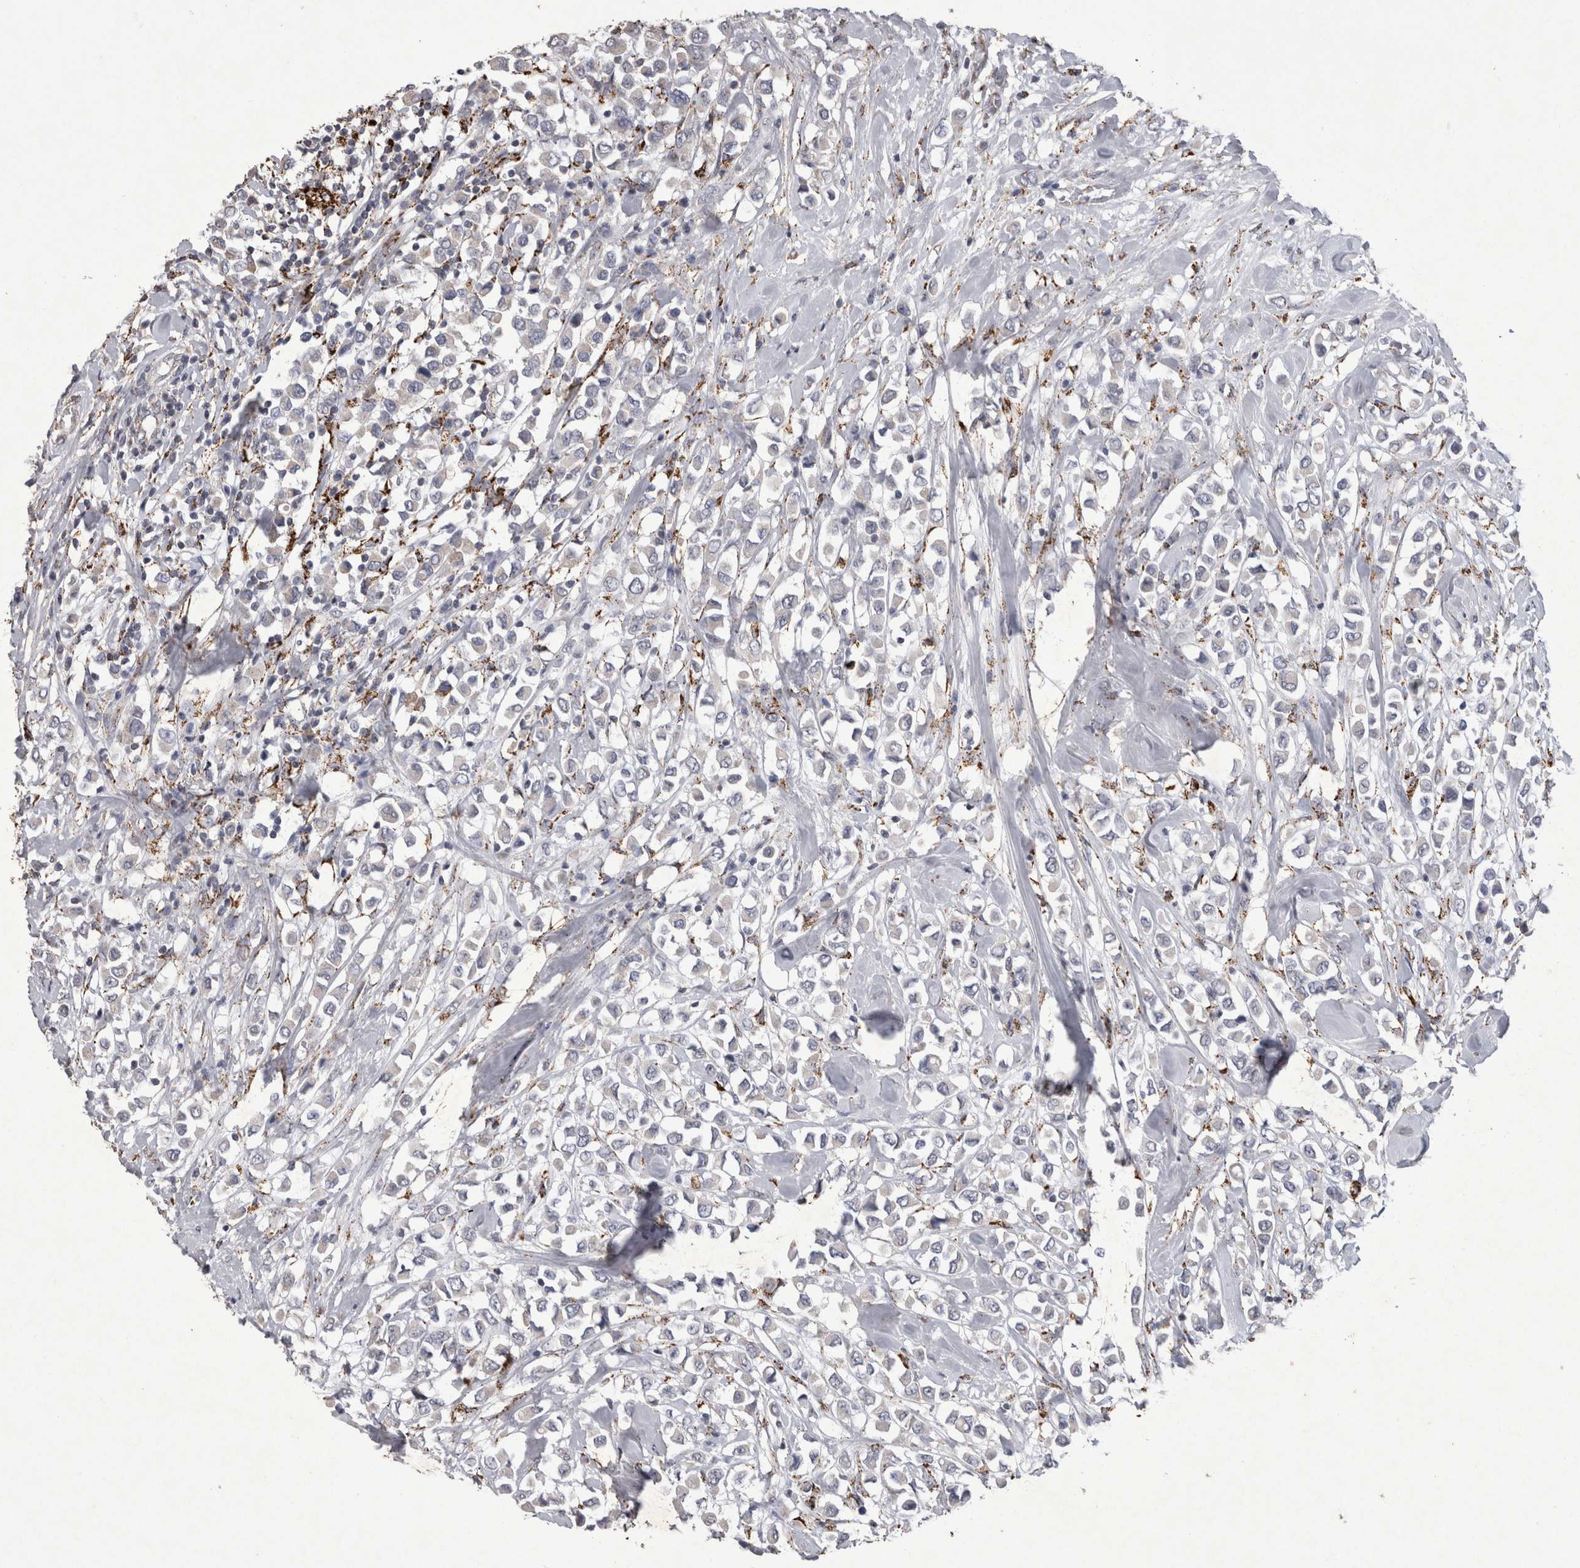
{"staining": {"intensity": "negative", "quantity": "none", "location": "none"}, "tissue": "breast cancer", "cell_type": "Tumor cells", "image_type": "cancer", "snomed": [{"axis": "morphology", "description": "Duct carcinoma"}, {"axis": "topography", "description": "Breast"}], "caption": "High magnification brightfield microscopy of intraductal carcinoma (breast) stained with DAB (brown) and counterstained with hematoxylin (blue): tumor cells show no significant positivity.", "gene": "DKK3", "patient": {"sex": "female", "age": 61}}